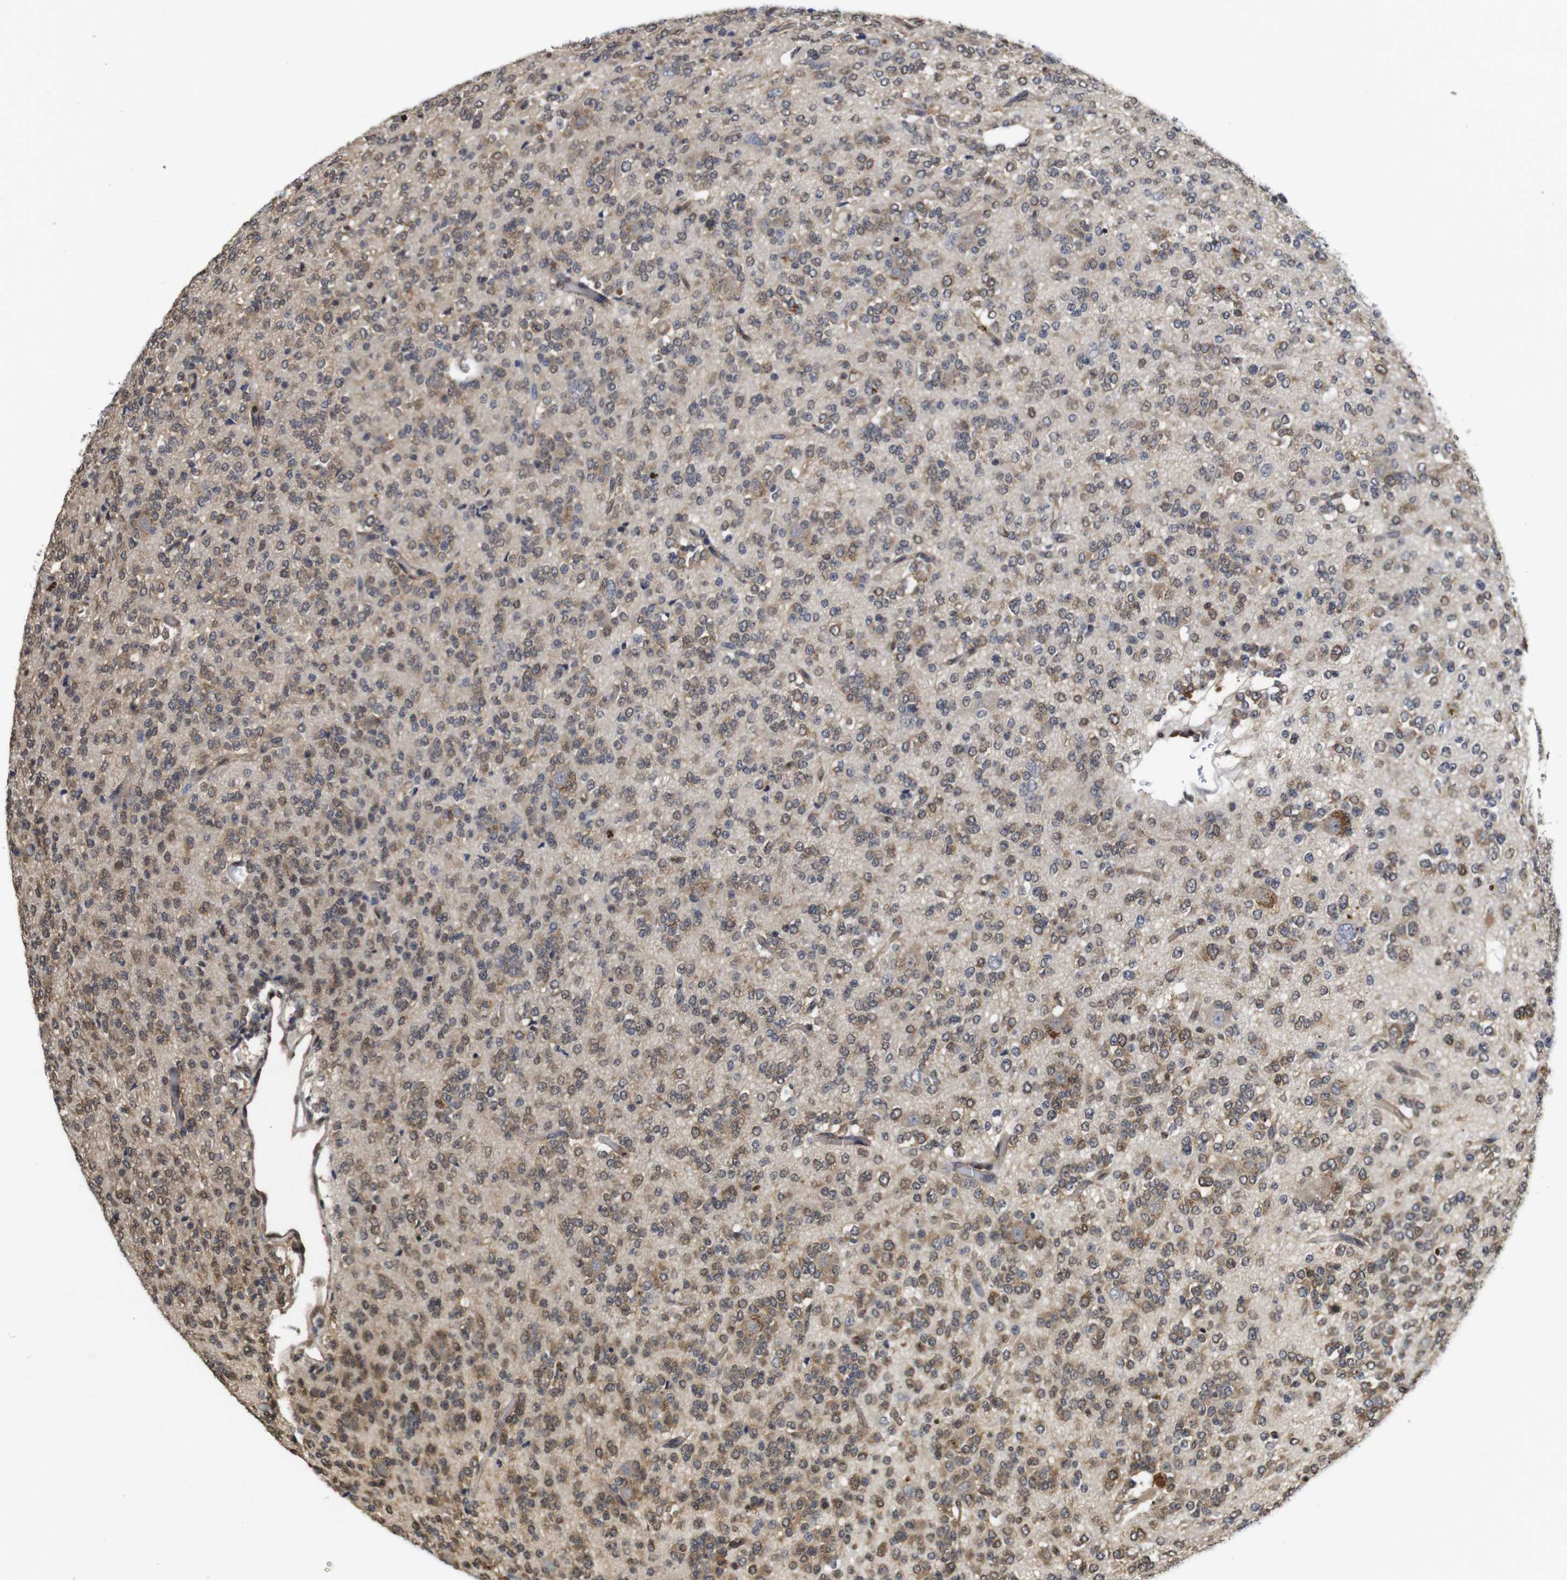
{"staining": {"intensity": "moderate", "quantity": ">75%", "location": "cytoplasmic/membranous,nuclear"}, "tissue": "glioma", "cell_type": "Tumor cells", "image_type": "cancer", "snomed": [{"axis": "morphology", "description": "Glioma, malignant, Low grade"}, {"axis": "topography", "description": "Brain"}], "caption": "Immunohistochemical staining of human malignant glioma (low-grade) exhibits medium levels of moderate cytoplasmic/membranous and nuclear expression in approximately >75% of tumor cells.", "gene": "SUMO3", "patient": {"sex": "male", "age": 38}}